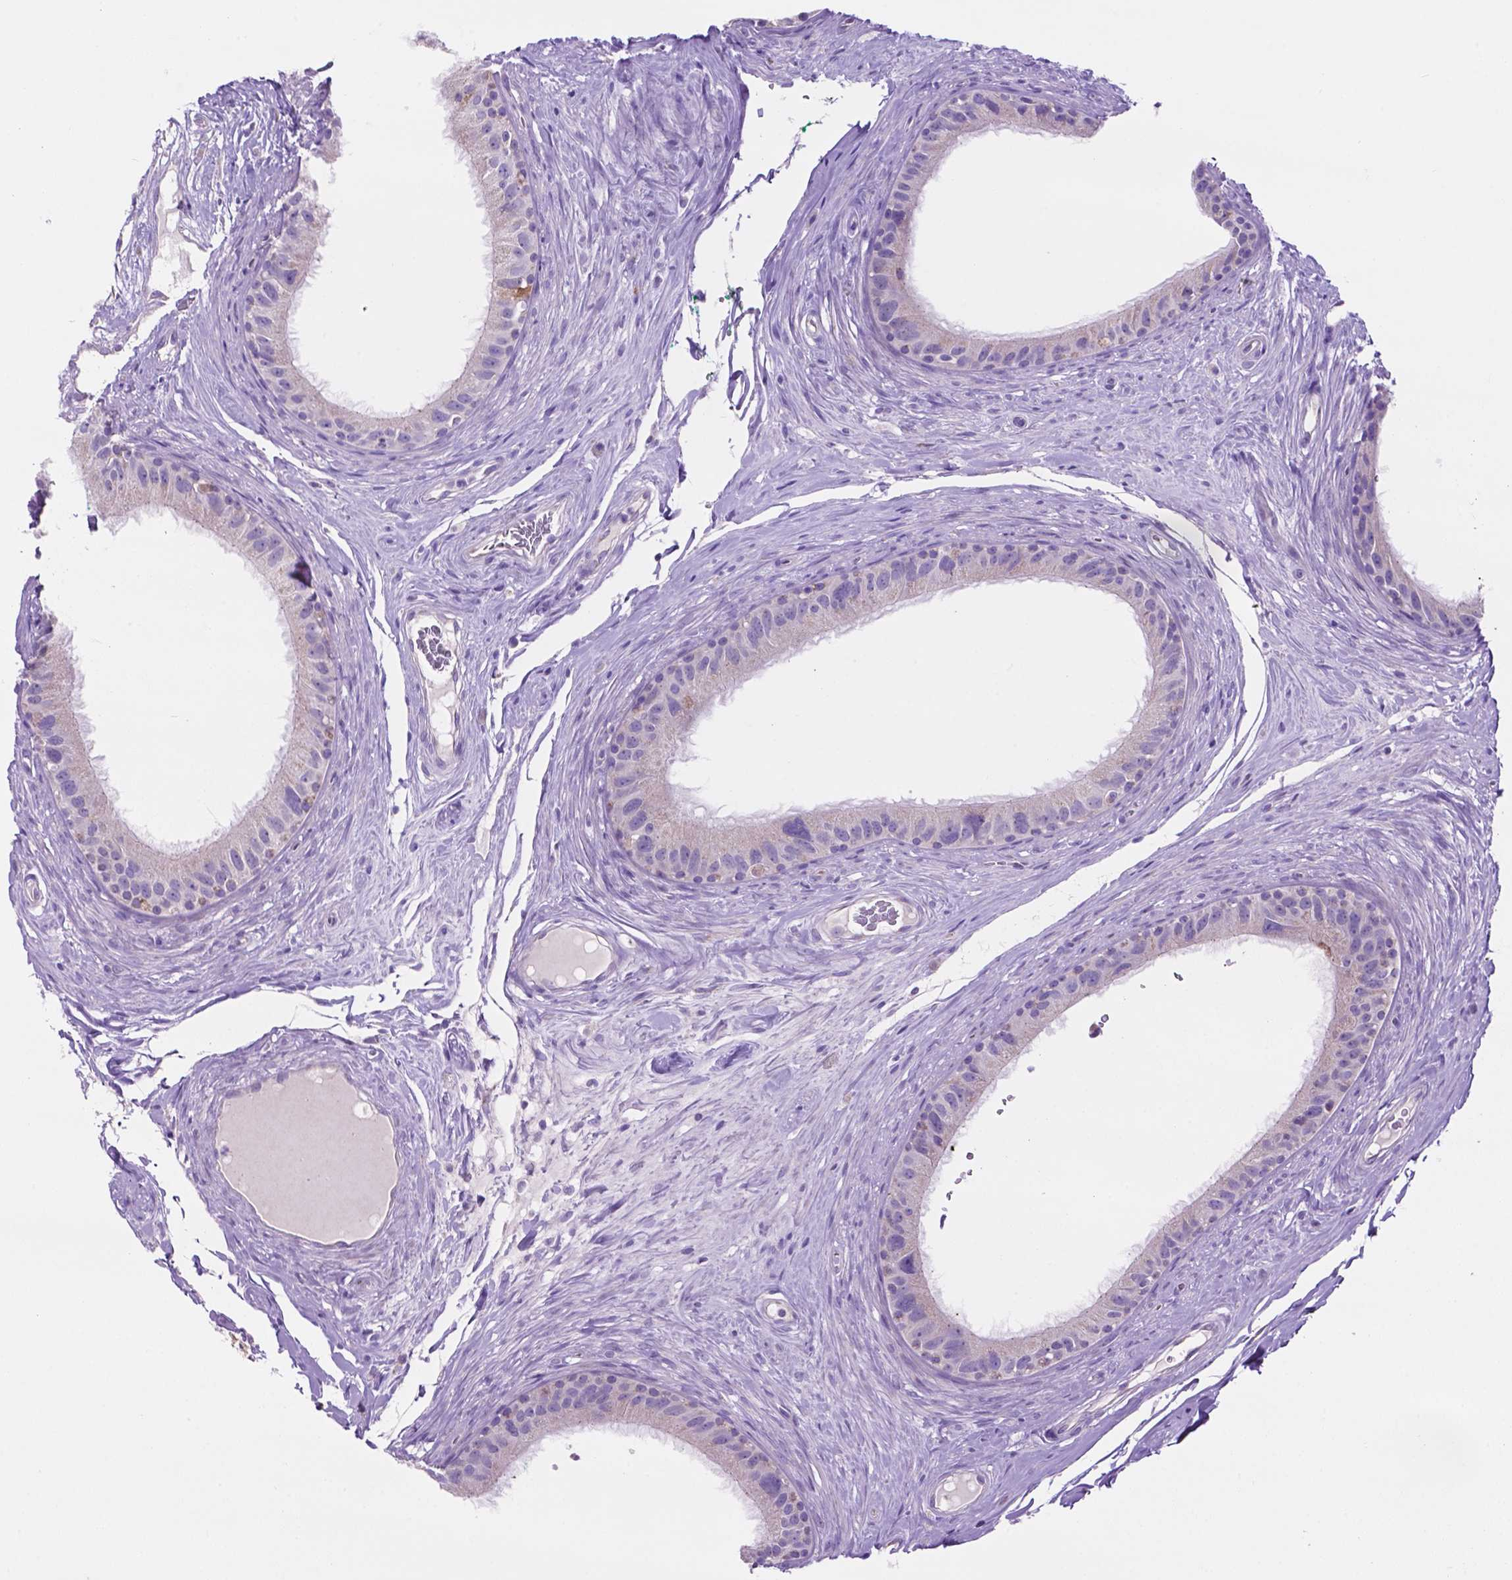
{"staining": {"intensity": "weak", "quantity": "<25%", "location": "cytoplasmic/membranous"}, "tissue": "epididymis", "cell_type": "Glandular cells", "image_type": "normal", "snomed": [{"axis": "morphology", "description": "Normal tissue, NOS"}, {"axis": "topography", "description": "Epididymis"}], "caption": "Immunohistochemistry of benign epididymis reveals no expression in glandular cells. (Stains: DAB IHC with hematoxylin counter stain, Microscopy: brightfield microscopy at high magnification).", "gene": "TMEM121B", "patient": {"sex": "male", "age": 59}}